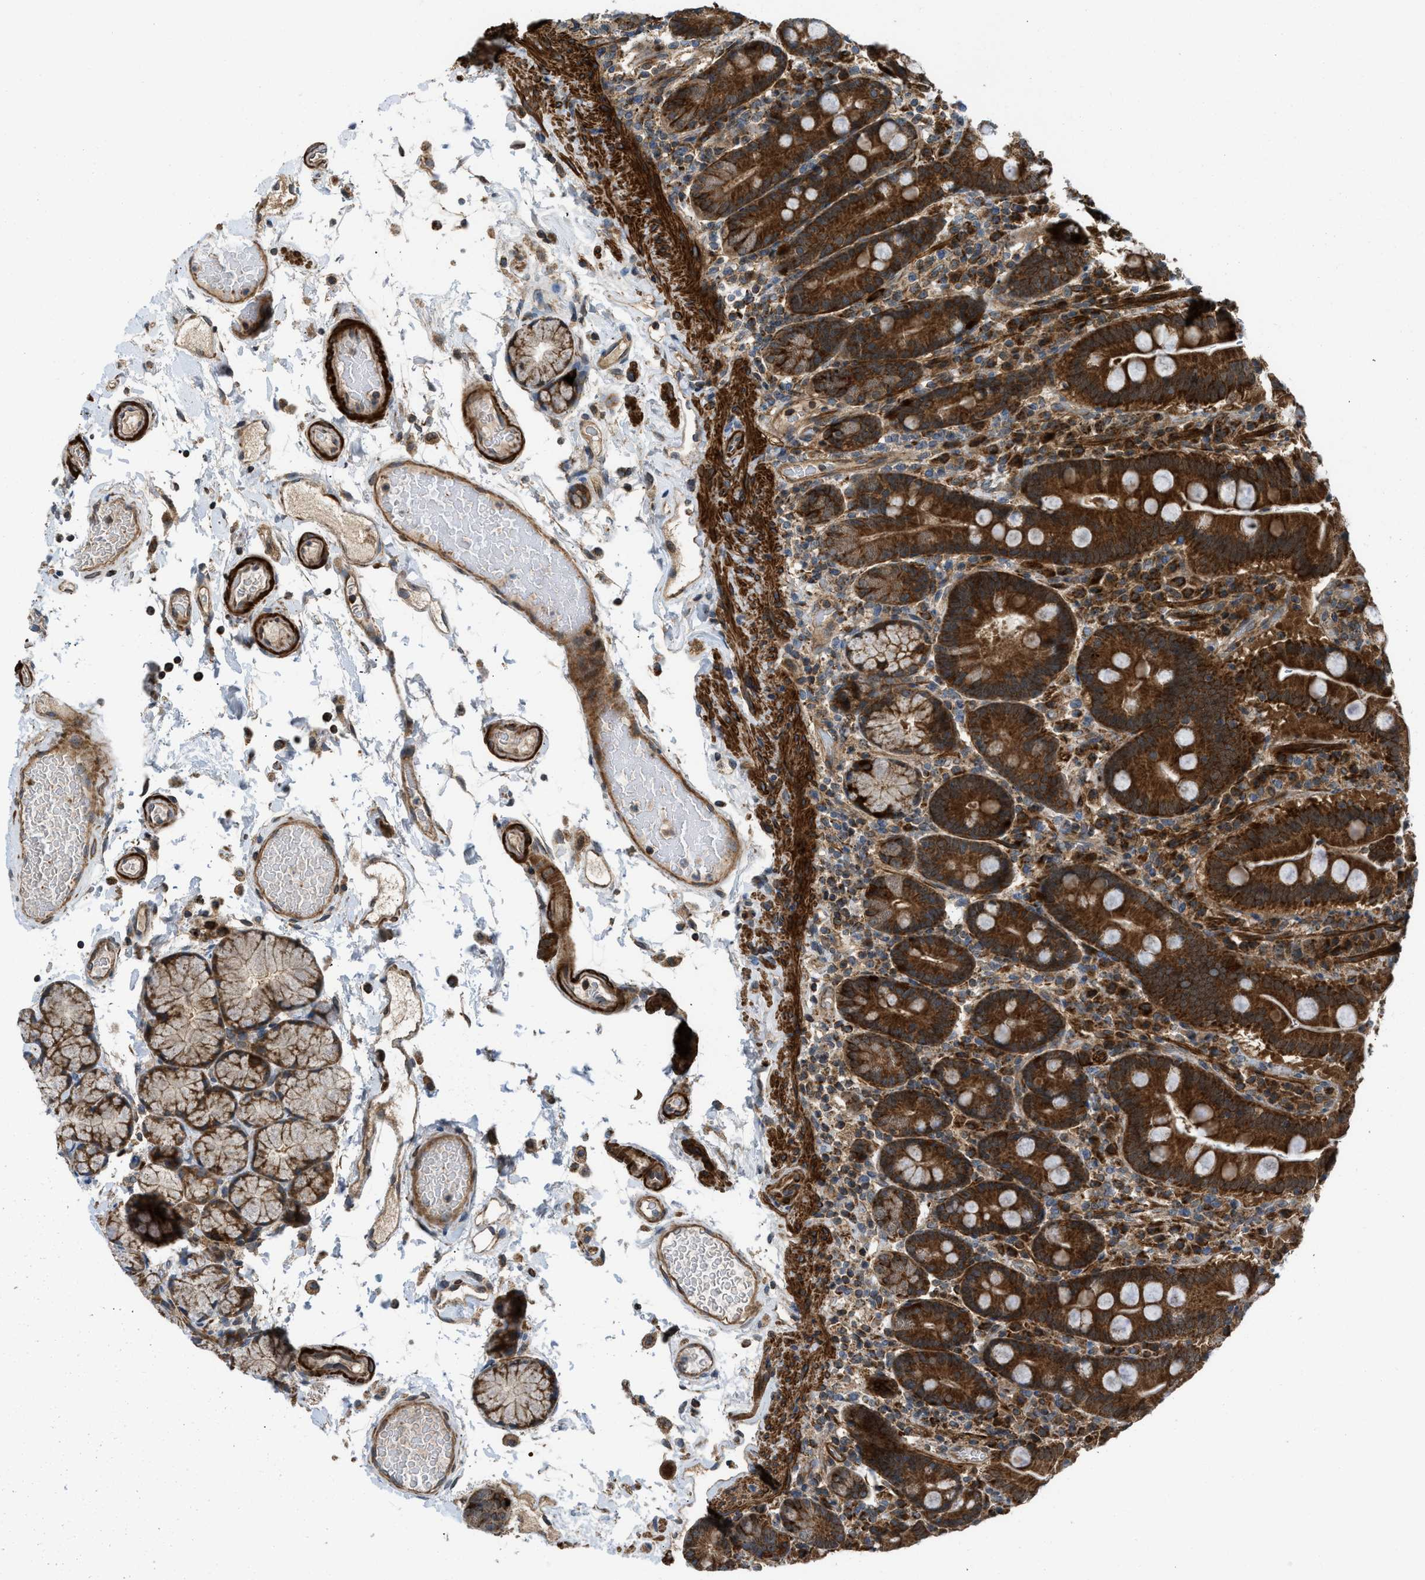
{"staining": {"intensity": "strong", "quantity": ">75%", "location": "cytoplasmic/membranous"}, "tissue": "duodenum", "cell_type": "Glandular cells", "image_type": "normal", "snomed": [{"axis": "morphology", "description": "Normal tissue, NOS"}, {"axis": "topography", "description": "Small intestine, NOS"}], "caption": "Duodenum stained with DAB (3,3'-diaminobenzidine) immunohistochemistry demonstrates high levels of strong cytoplasmic/membranous staining in approximately >75% of glandular cells.", "gene": "SESN2", "patient": {"sex": "female", "age": 71}}